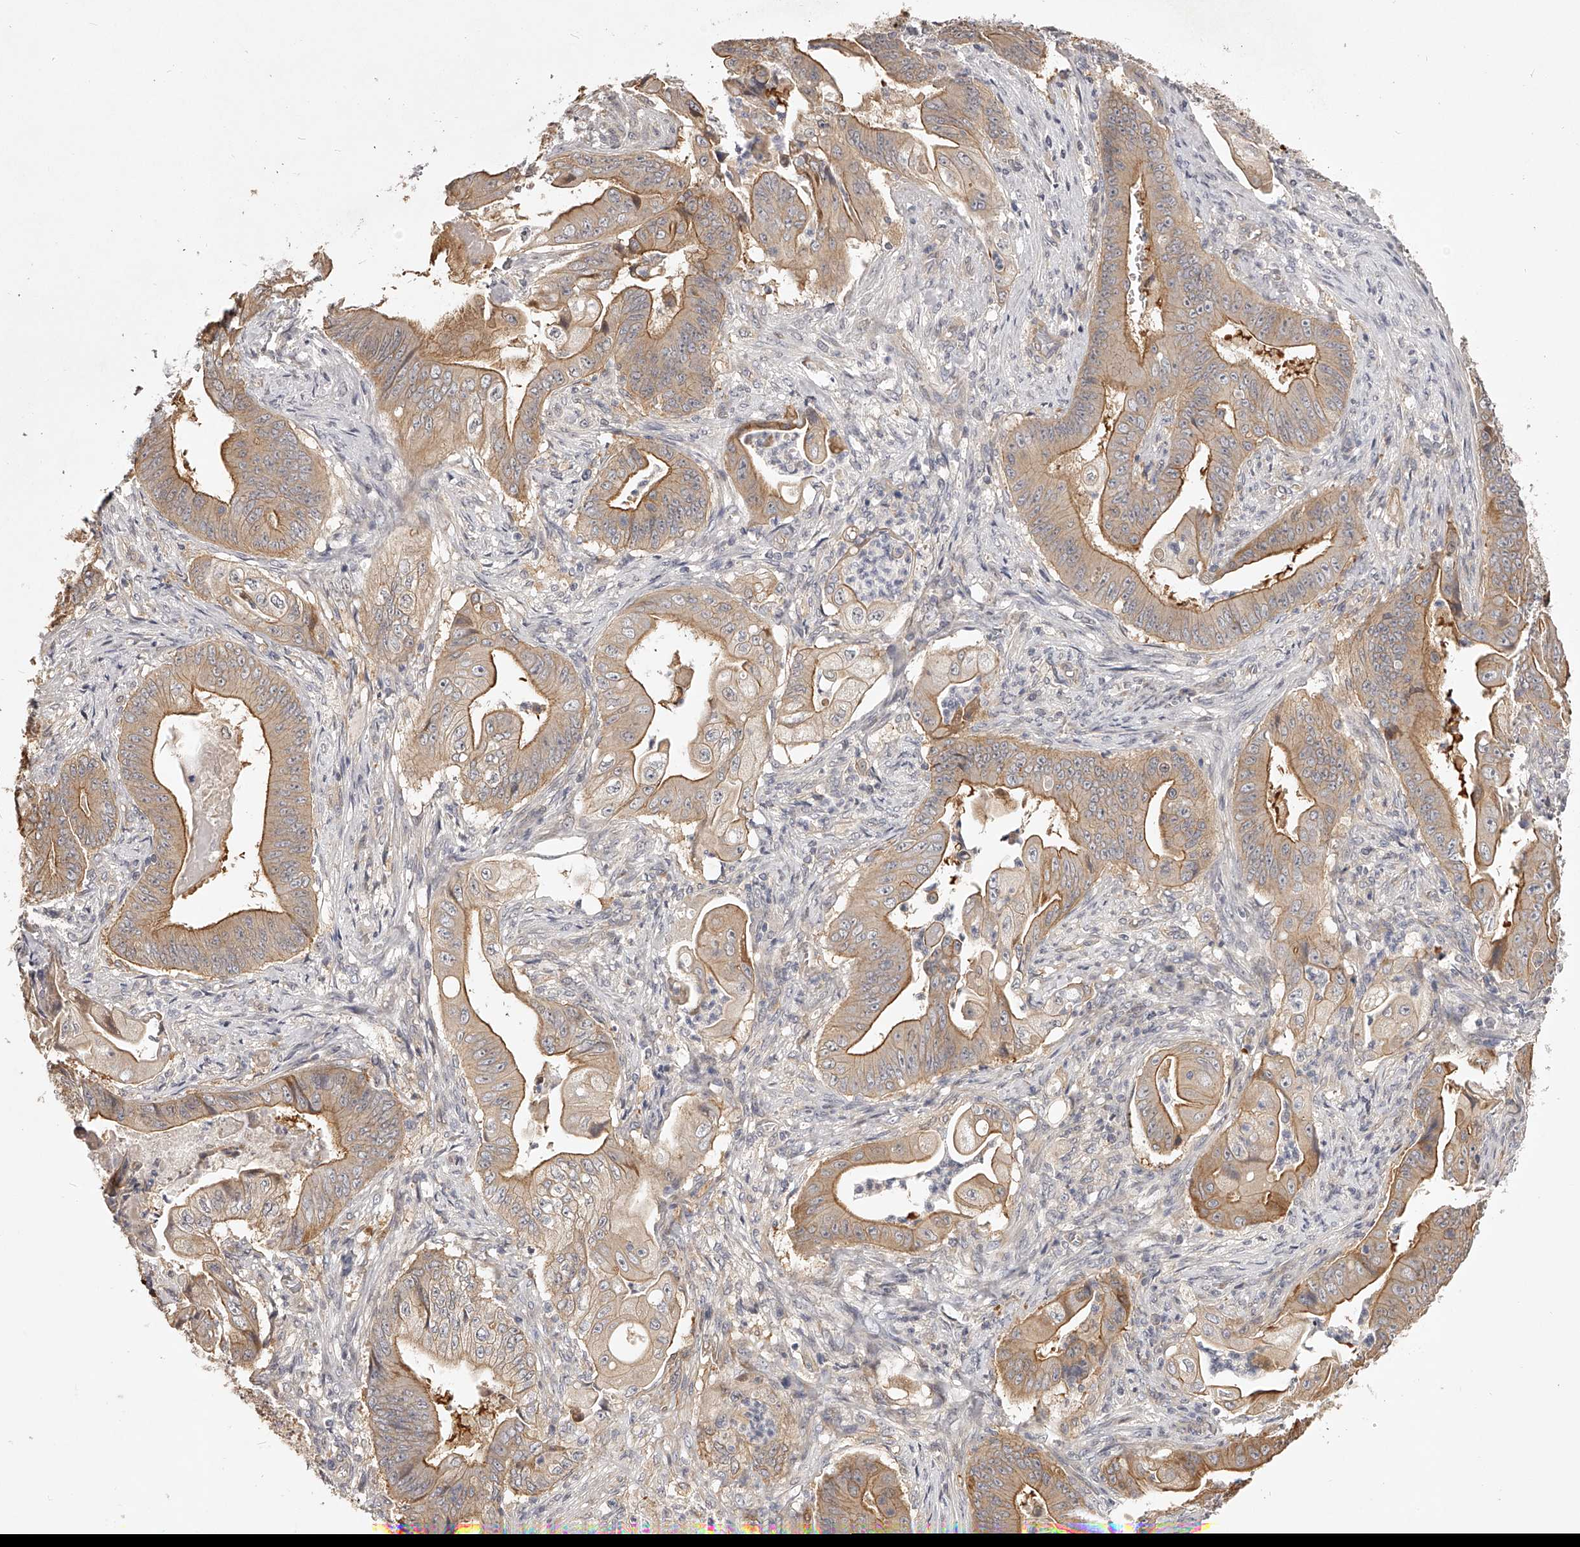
{"staining": {"intensity": "moderate", "quantity": ">75%", "location": "cytoplasmic/membranous"}, "tissue": "stomach cancer", "cell_type": "Tumor cells", "image_type": "cancer", "snomed": [{"axis": "morphology", "description": "Adenocarcinoma, NOS"}, {"axis": "topography", "description": "Stomach"}], "caption": "The photomicrograph exhibits immunohistochemical staining of adenocarcinoma (stomach). There is moderate cytoplasmic/membranous expression is present in approximately >75% of tumor cells. (DAB = brown stain, brightfield microscopy at high magnification).", "gene": "ZNF582", "patient": {"sex": "female", "age": 73}}